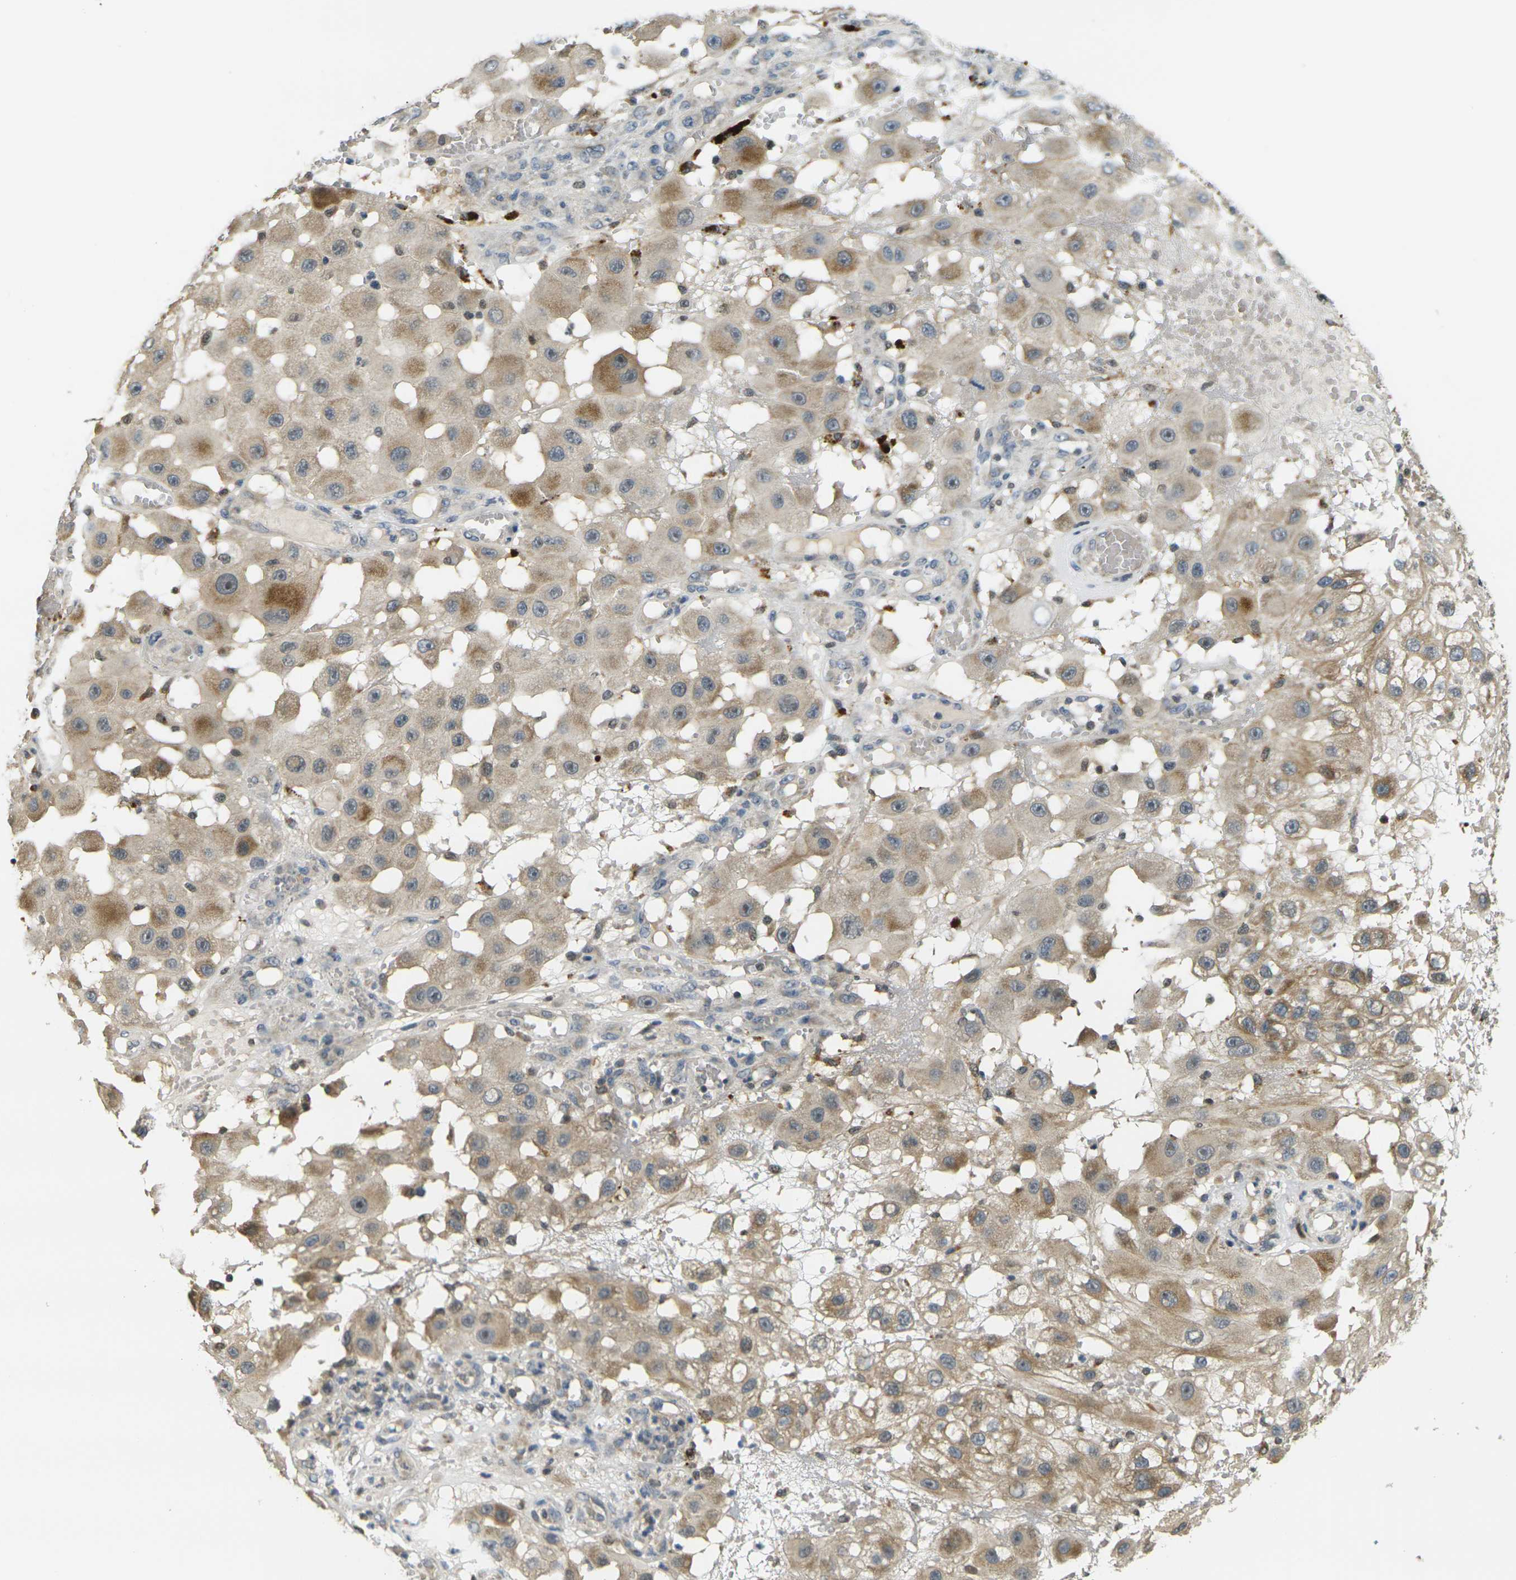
{"staining": {"intensity": "moderate", "quantity": ">75%", "location": "cytoplasmic/membranous"}, "tissue": "melanoma", "cell_type": "Tumor cells", "image_type": "cancer", "snomed": [{"axis": "morphology", "description": "Malignant melanoma, NOS"}, {"axis": "topography", "description": "Skin"}], "caption": "Immunohistochemistry image of neoplastic tissue: human malignant melanoma stained using immunohistochemistry demonstrates medium levels of moderate protein expression localized specifically in the cytoplasmic/membranous of tumor cells, appearing as a cytoplasmic/membranous brown color.", "gene": "KLHL8", "patient": {"sex": "female", "age": 81}}